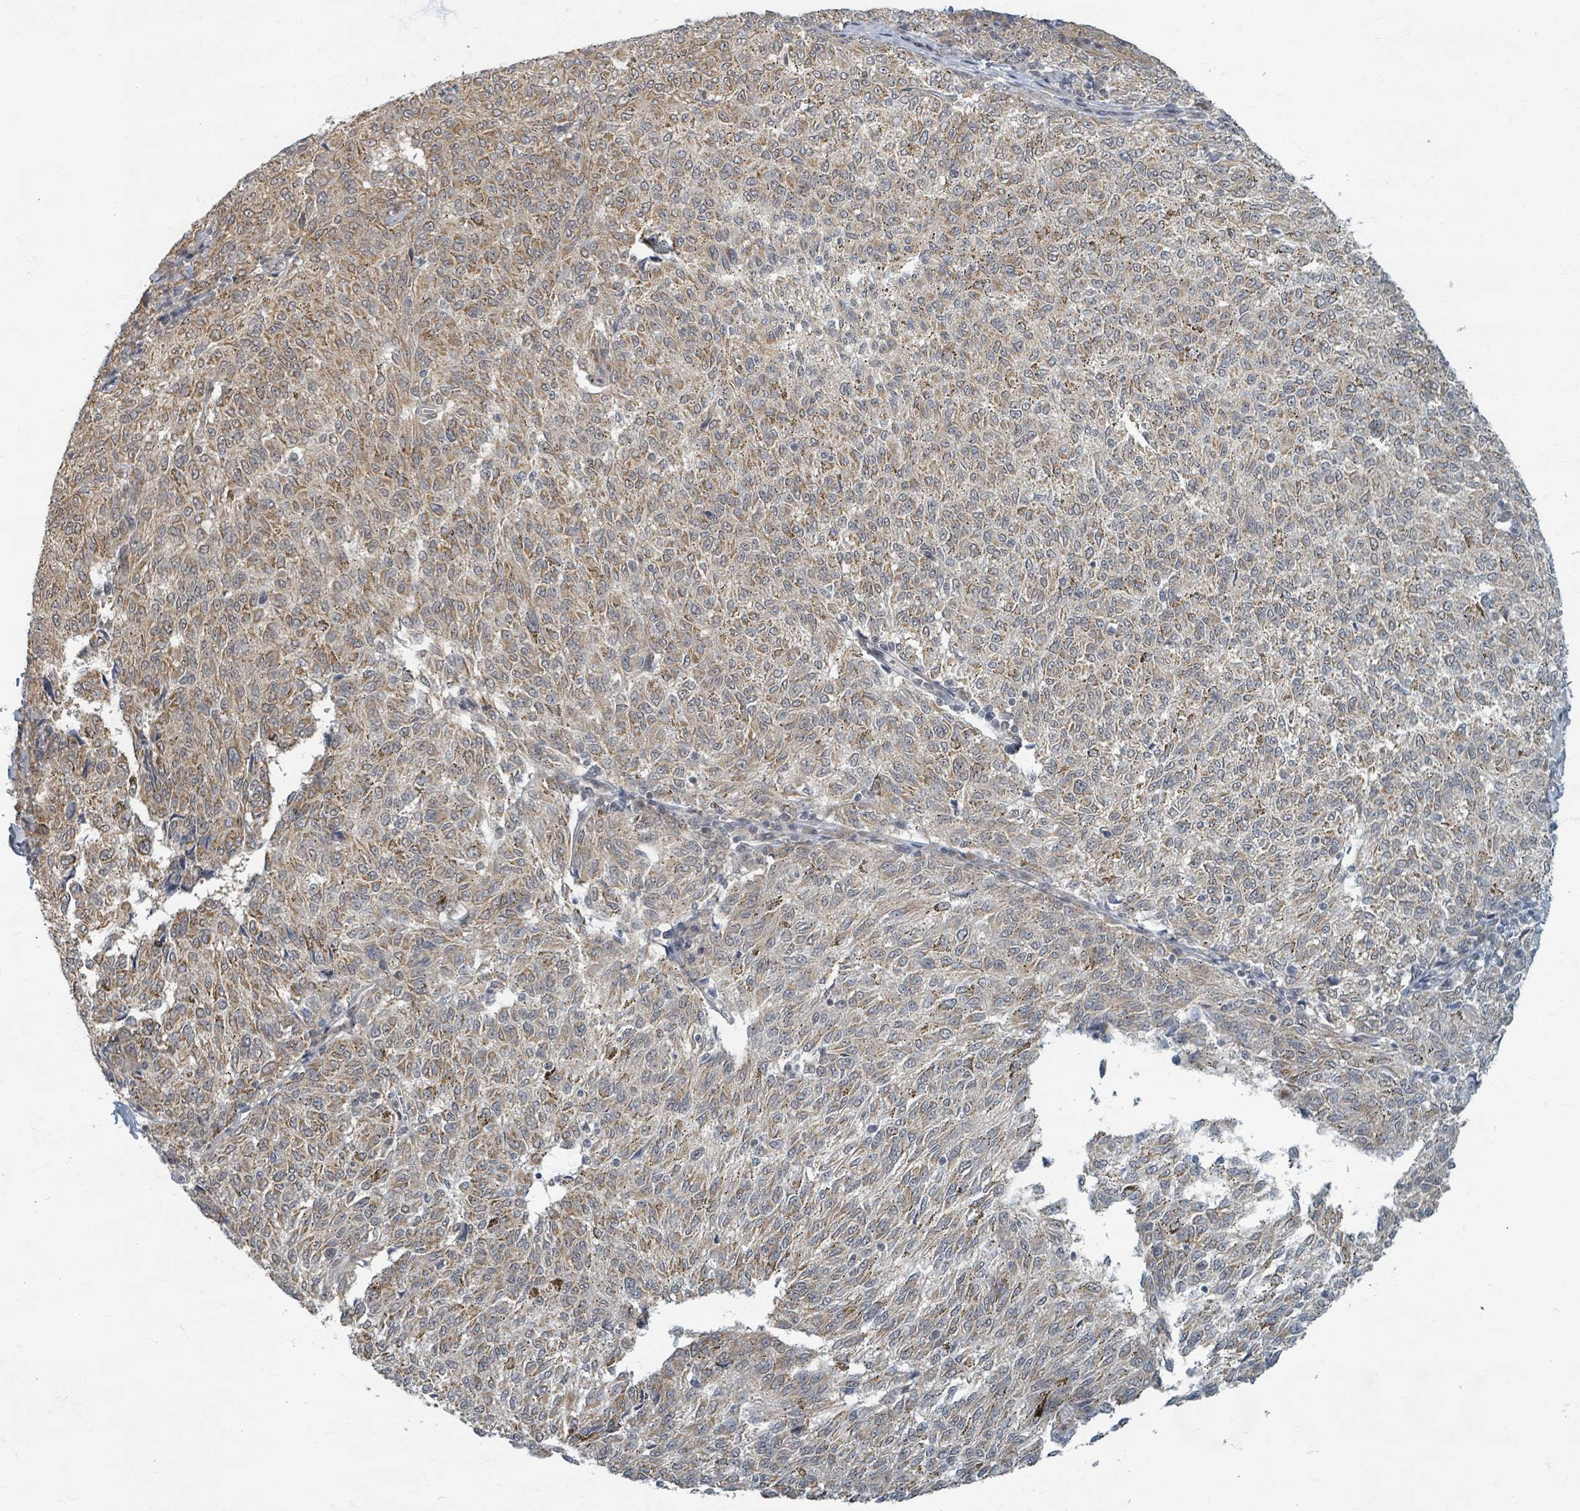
{"staining": {"intensity": "moderate", "quantity": "25%-75%", "location": "cytoplasmic/membranous"}, "tissue": "melanoma", "cell_type": "Tumor cells", "image_type": "cancer", "snomed": [{"axis": "morphology", "description": "Malignant melanoma, NOS"}, {"axis": "topography", "description": "Skin"}], "caption": "High-power microscopy captured an IHC micrograph of melanoma, revealing moderate cytoplasmic/membranous staining in about 25%-75% of tumor cells. (DAB IHC with brightfield microscopy, high magnification).", "gene": "INTS15", "patient": {"sex": "female", "age": 72}}